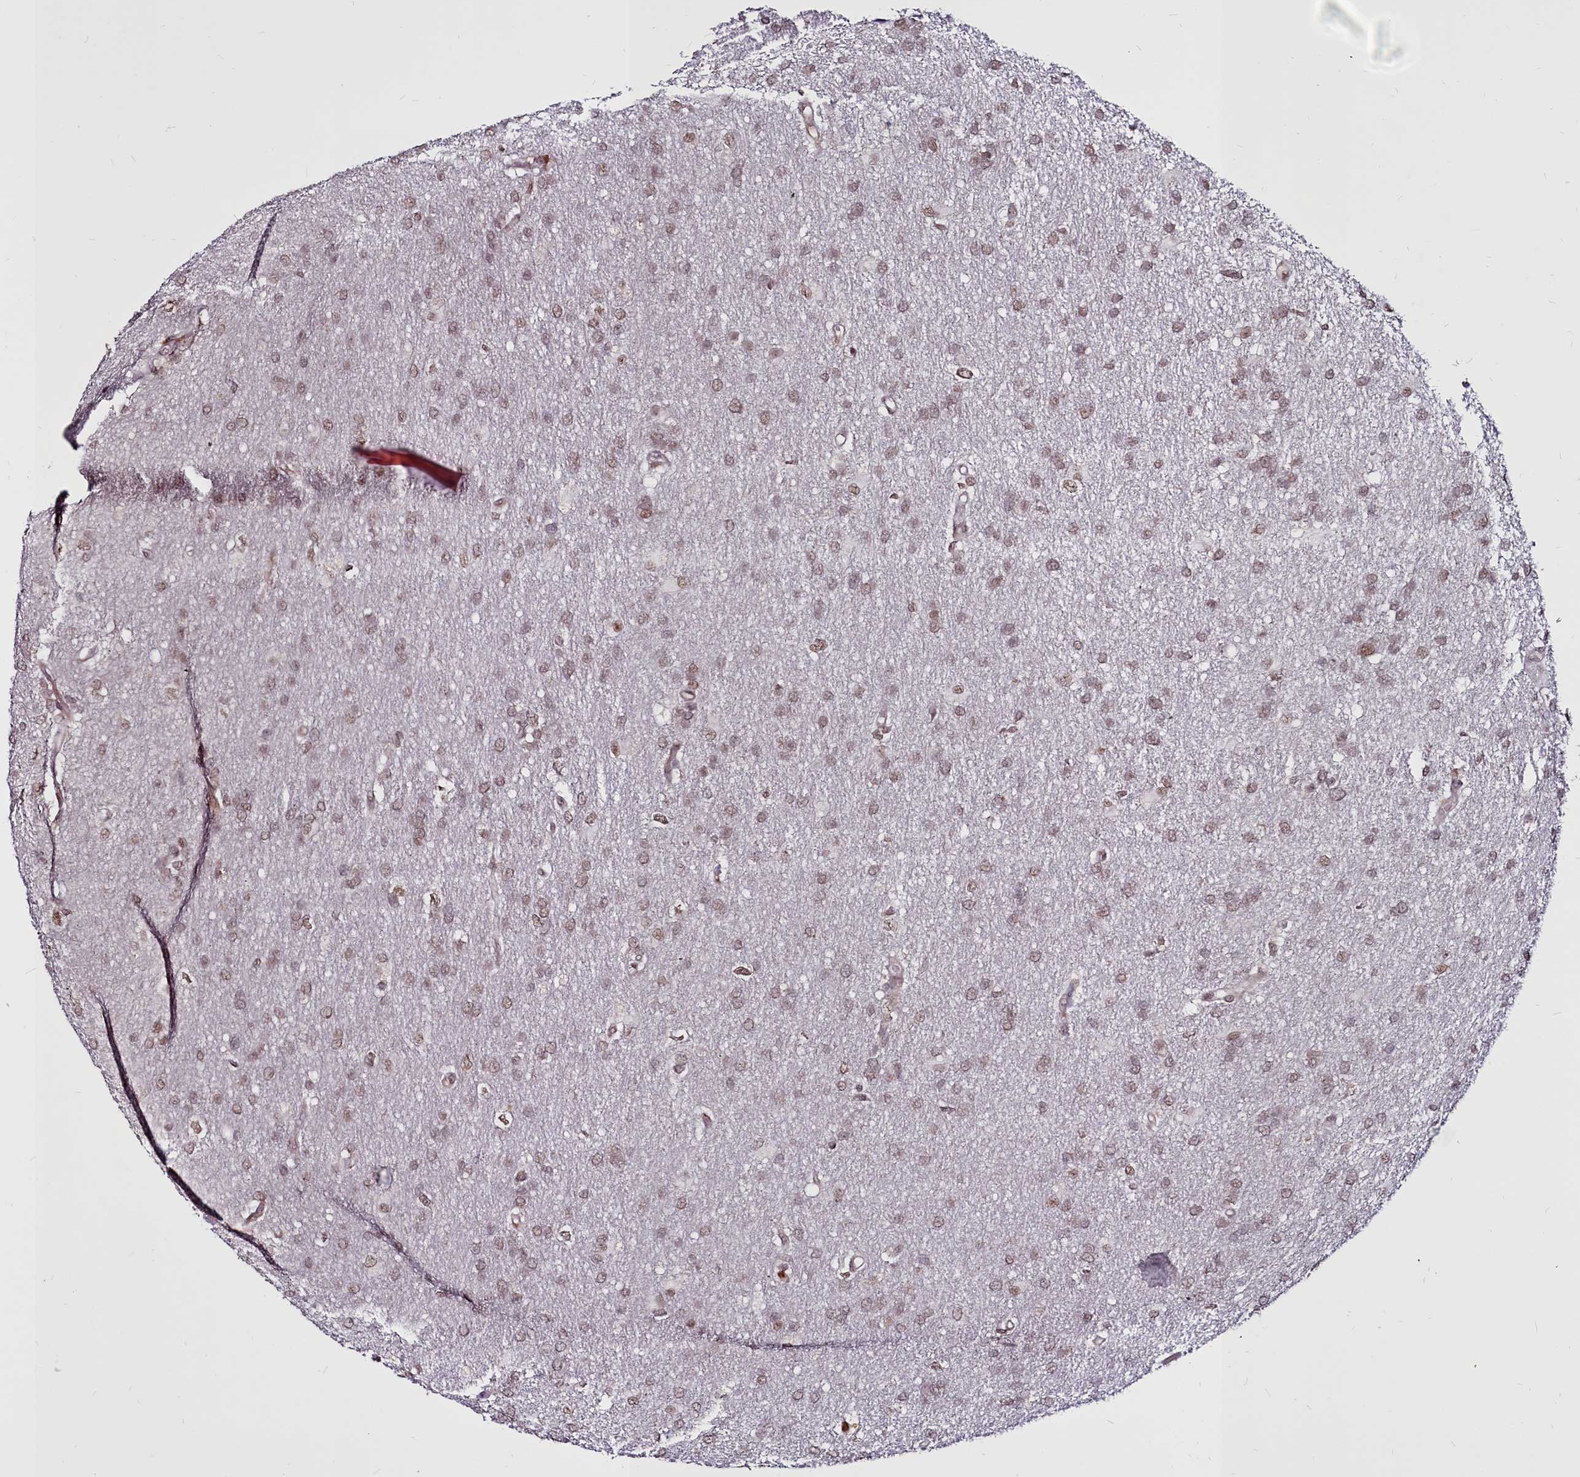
{"staining": {"intensity": "weak", "quantity": ">75%", "location": "nuclear"}, "tissue": "glioma", "cell_type": "Tumor cells", "image_type": "cancer", "snomed": [{"axis": "morphology", "description": "Glioma, malignant, High grade"}, {"axis": "topography", "description": "Brain"}], "caption": "DAB (3,3'-diaminobenzidine) immunohistochemical staining of malignant high-grade glioma exhibits weak nuclear protein positivity in approximately >75% of tumor cells.", "gene": "CLK3", "patient": {"sex": "male", "age": 77}}